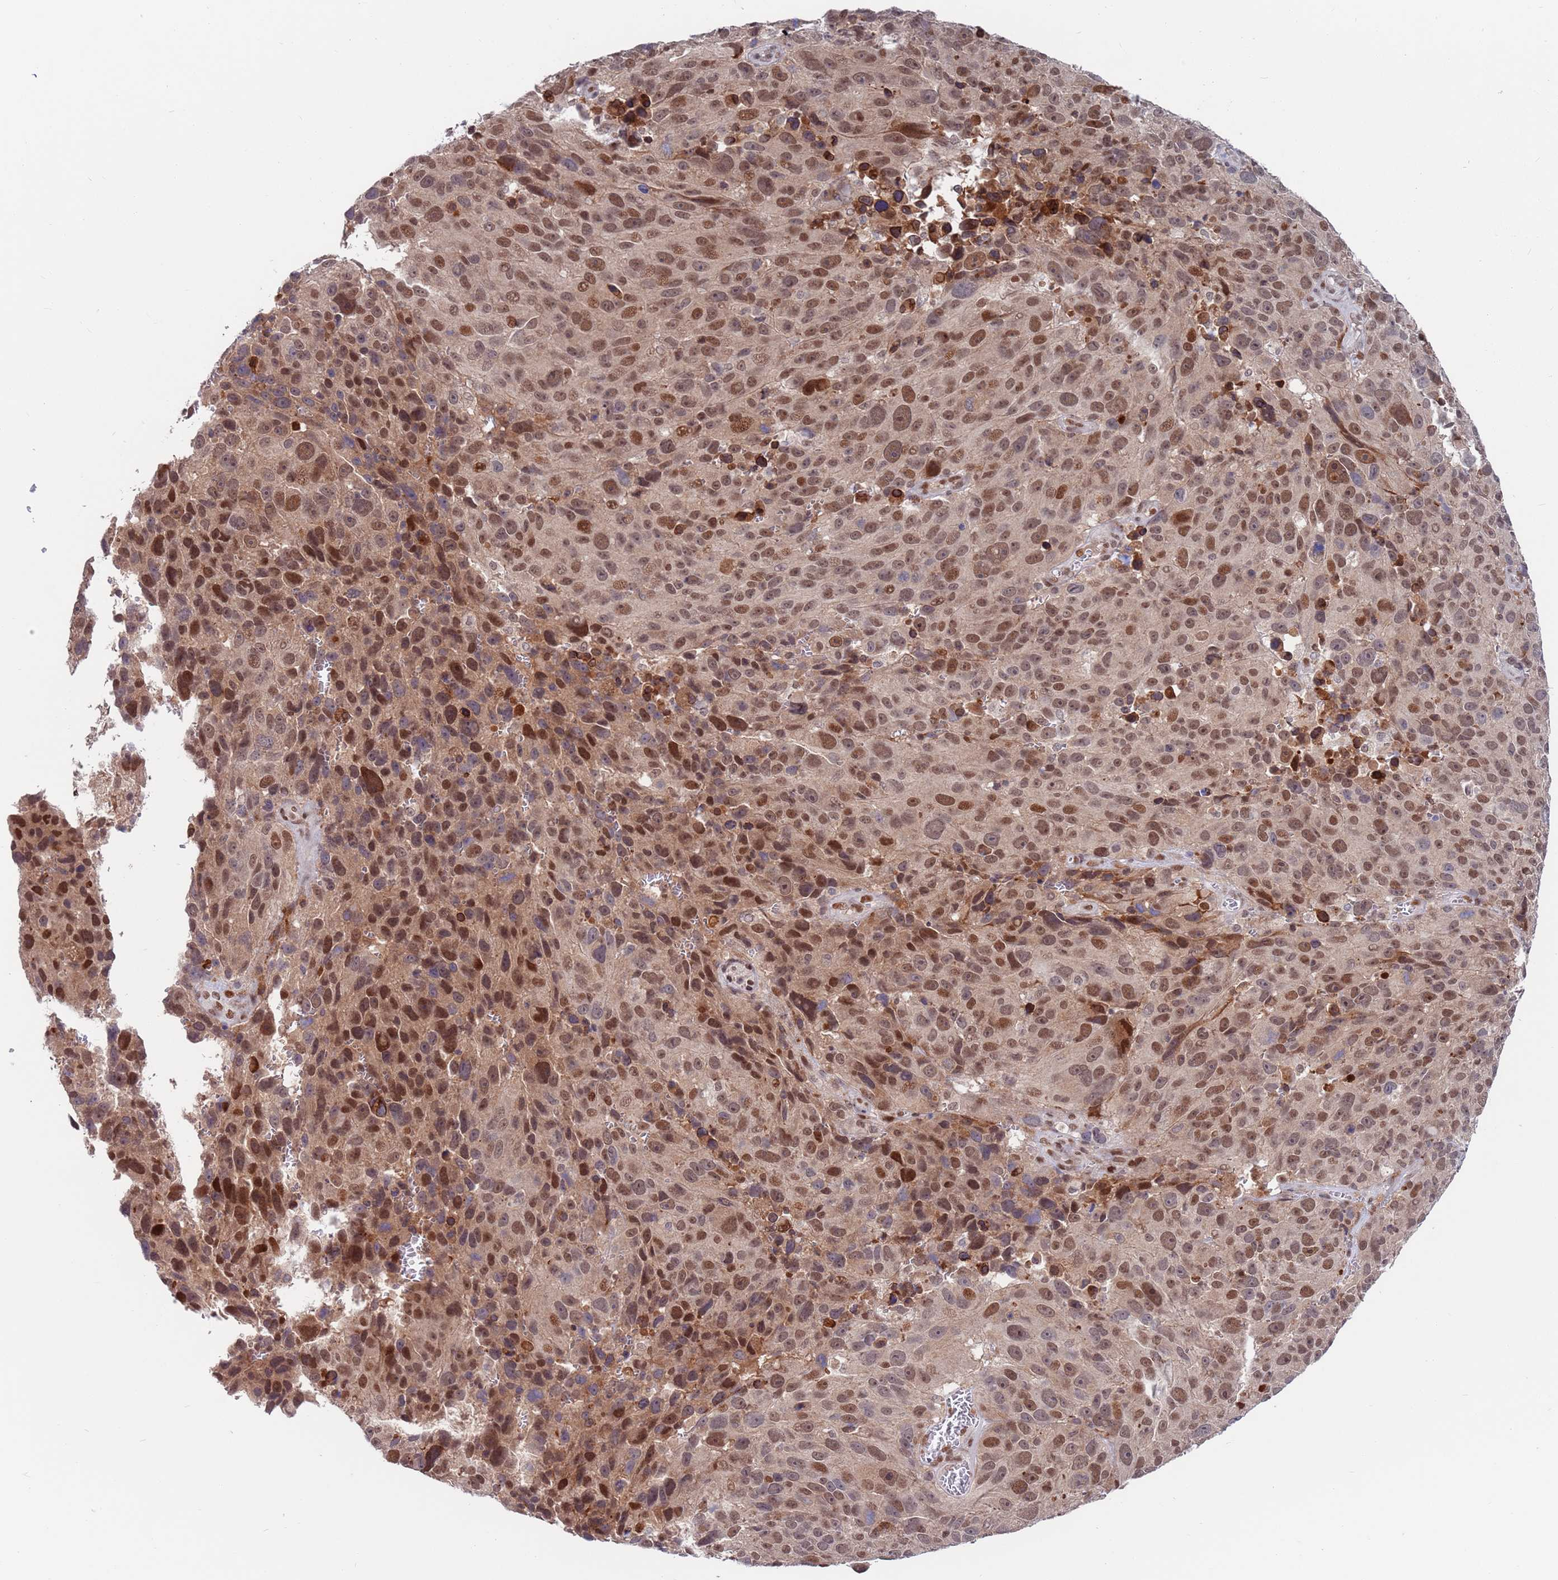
{"staining": {"intensity": "moderate", "quantity": ">75%", "location": "nuclear"}, "tissue": "melanoma", "cell_type": "Tumor cells", "image_type": "cancer", "snomed": [{"axis": "morphology", "description": "Malignant melanoma, NOS"}, {"axis": "topography", "description": "Skin"}], "caption": "Immunohistochemistry (IHC) photomicrograph of human malignant melanoma stained for a protein (brown), which exhibits medium levels of moderate nuclear expression in about >75% of tumor cells.", "gene": "FBXO27", "patient": {"sex": "male", "age": 84}}